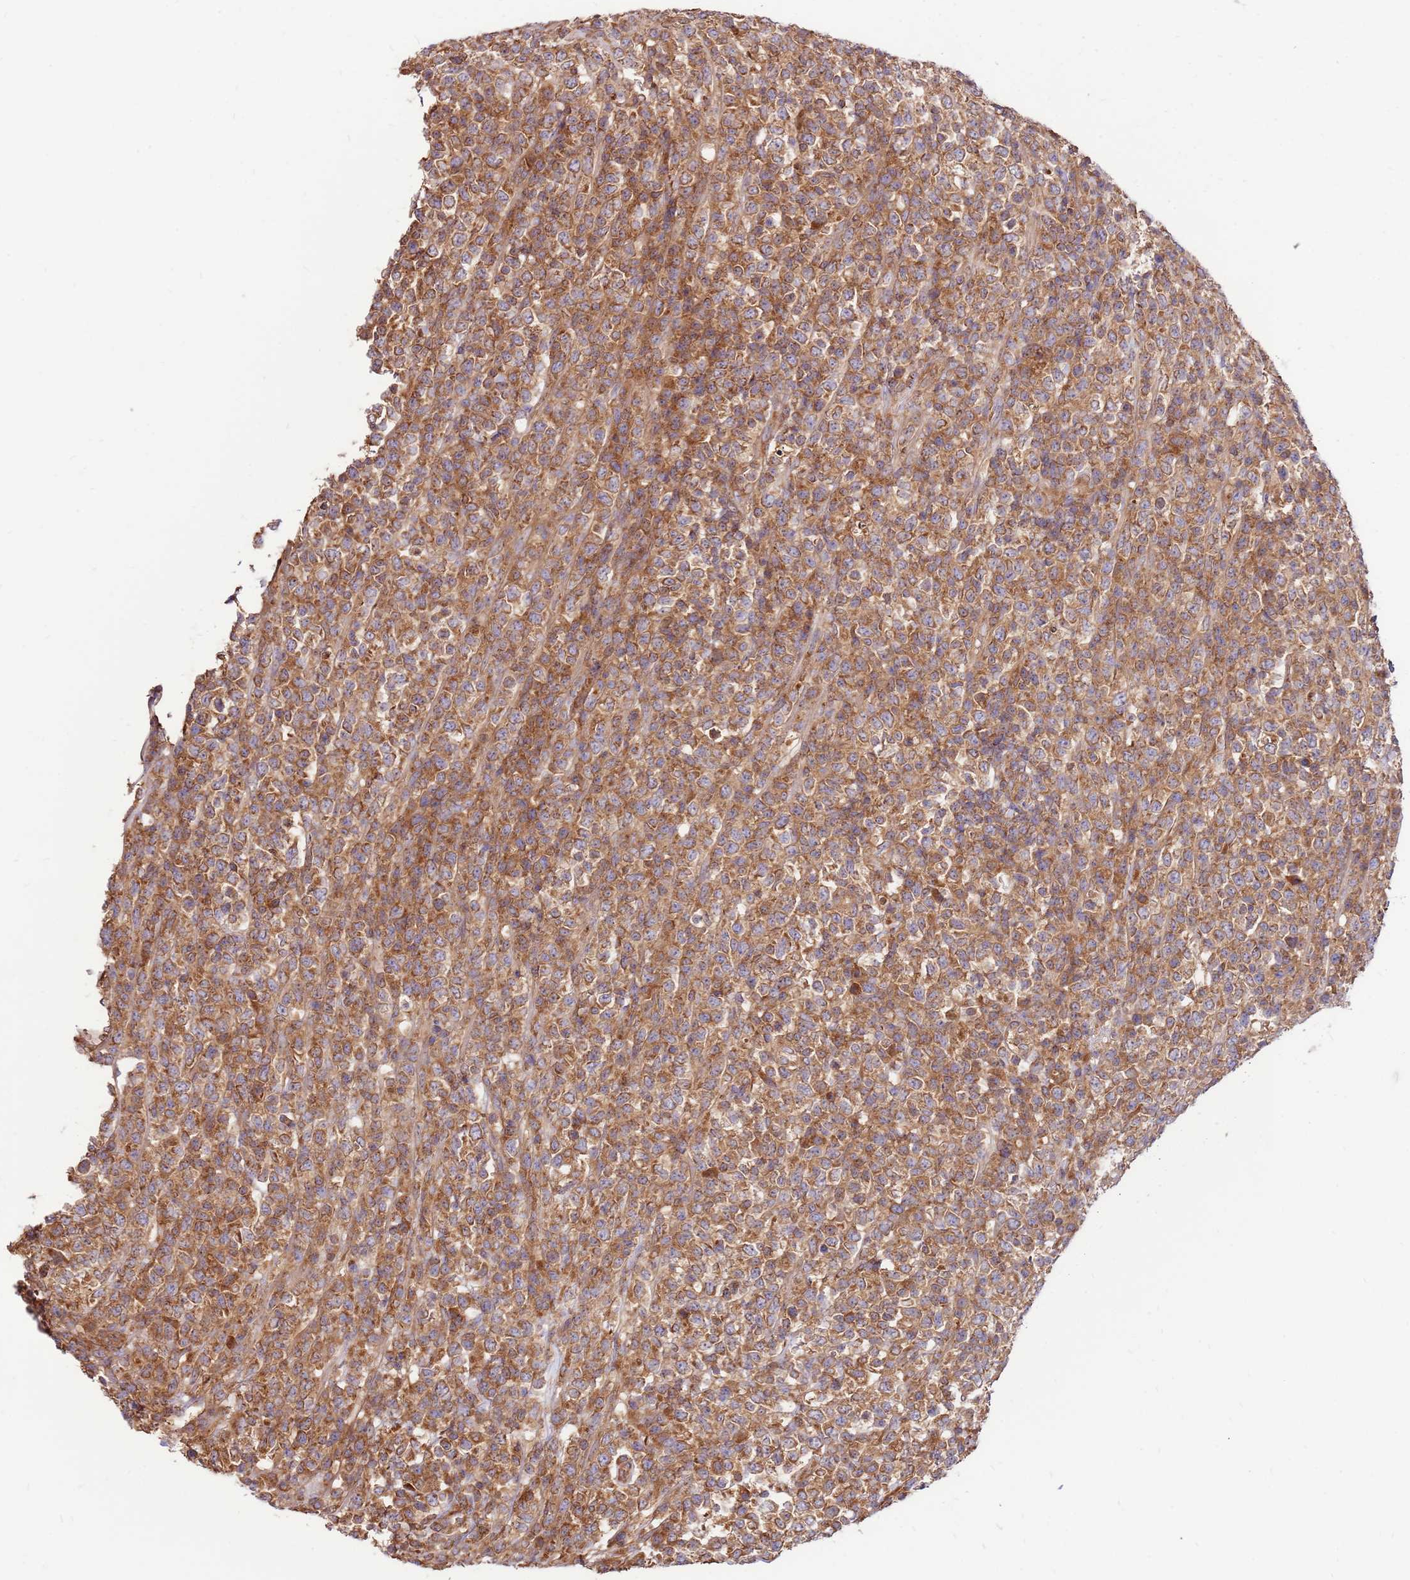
{"staining": {"intensity": "moderate", "quantity": ">75%", "location": "cytoplasmic/membranous"}, "tissue": "lymphoma", "cell_type": "Tumor cells", "image_type": "cancer", "snomed": [{"axis": "morphology", "description": "Malignant lymphoma, non-Hodgkin's type, High grade"}, {"axis": "topography", "description": "Colon"}], "caption": "DAB immunohistochemical staining of human lymphoma demonstrates moderate cytoplasmic/membranous protein positivity in about >75% of tumor cells.", "gene": "SLC44A5", "patient": {"sex": "female", "age": 53}}